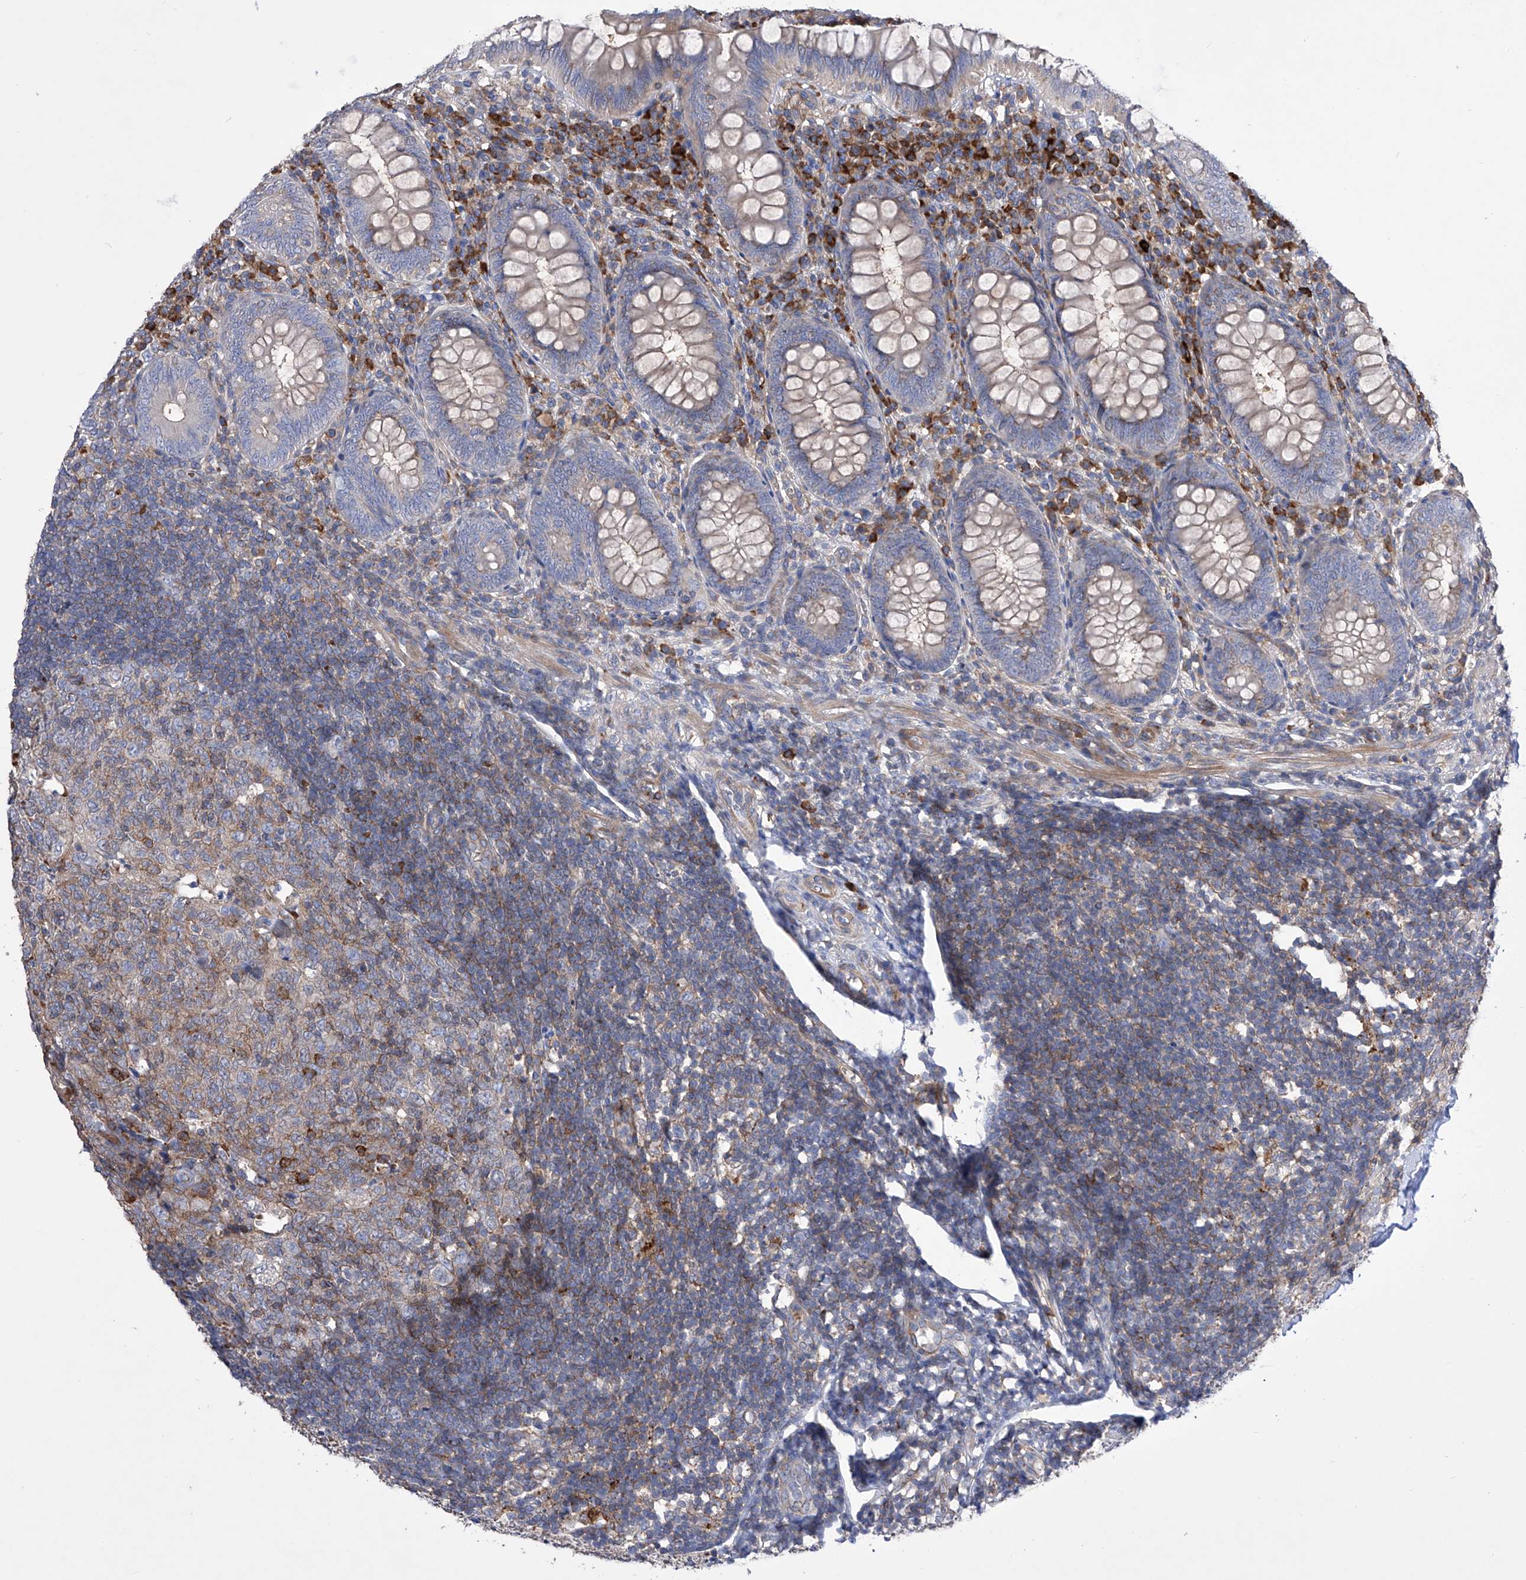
{"staining": {"intensity": "weak", "quantity": "<25%", "location": "cytoplasmic/membranous"}, "tissue": "appendix", "cell_type": "Glandular cells", "image_type": "normal", "snomed": [{"axis": "morphology", "description": "Normal tissue, NOS"}, {"axis": "topography", "description": "Appendix"}], "caption": "This is a image of IHC staining of normal appendix, which shows no staining in glandular cells. Brightfield microscopy of immunohistochemistry stained with DAB (3,3'-diaminobenzidine) (brown) and hematoxylin (blue), captured at high magnification.", "gene": "NFATC4", "patient": {"sex": "male", "age": 14}}